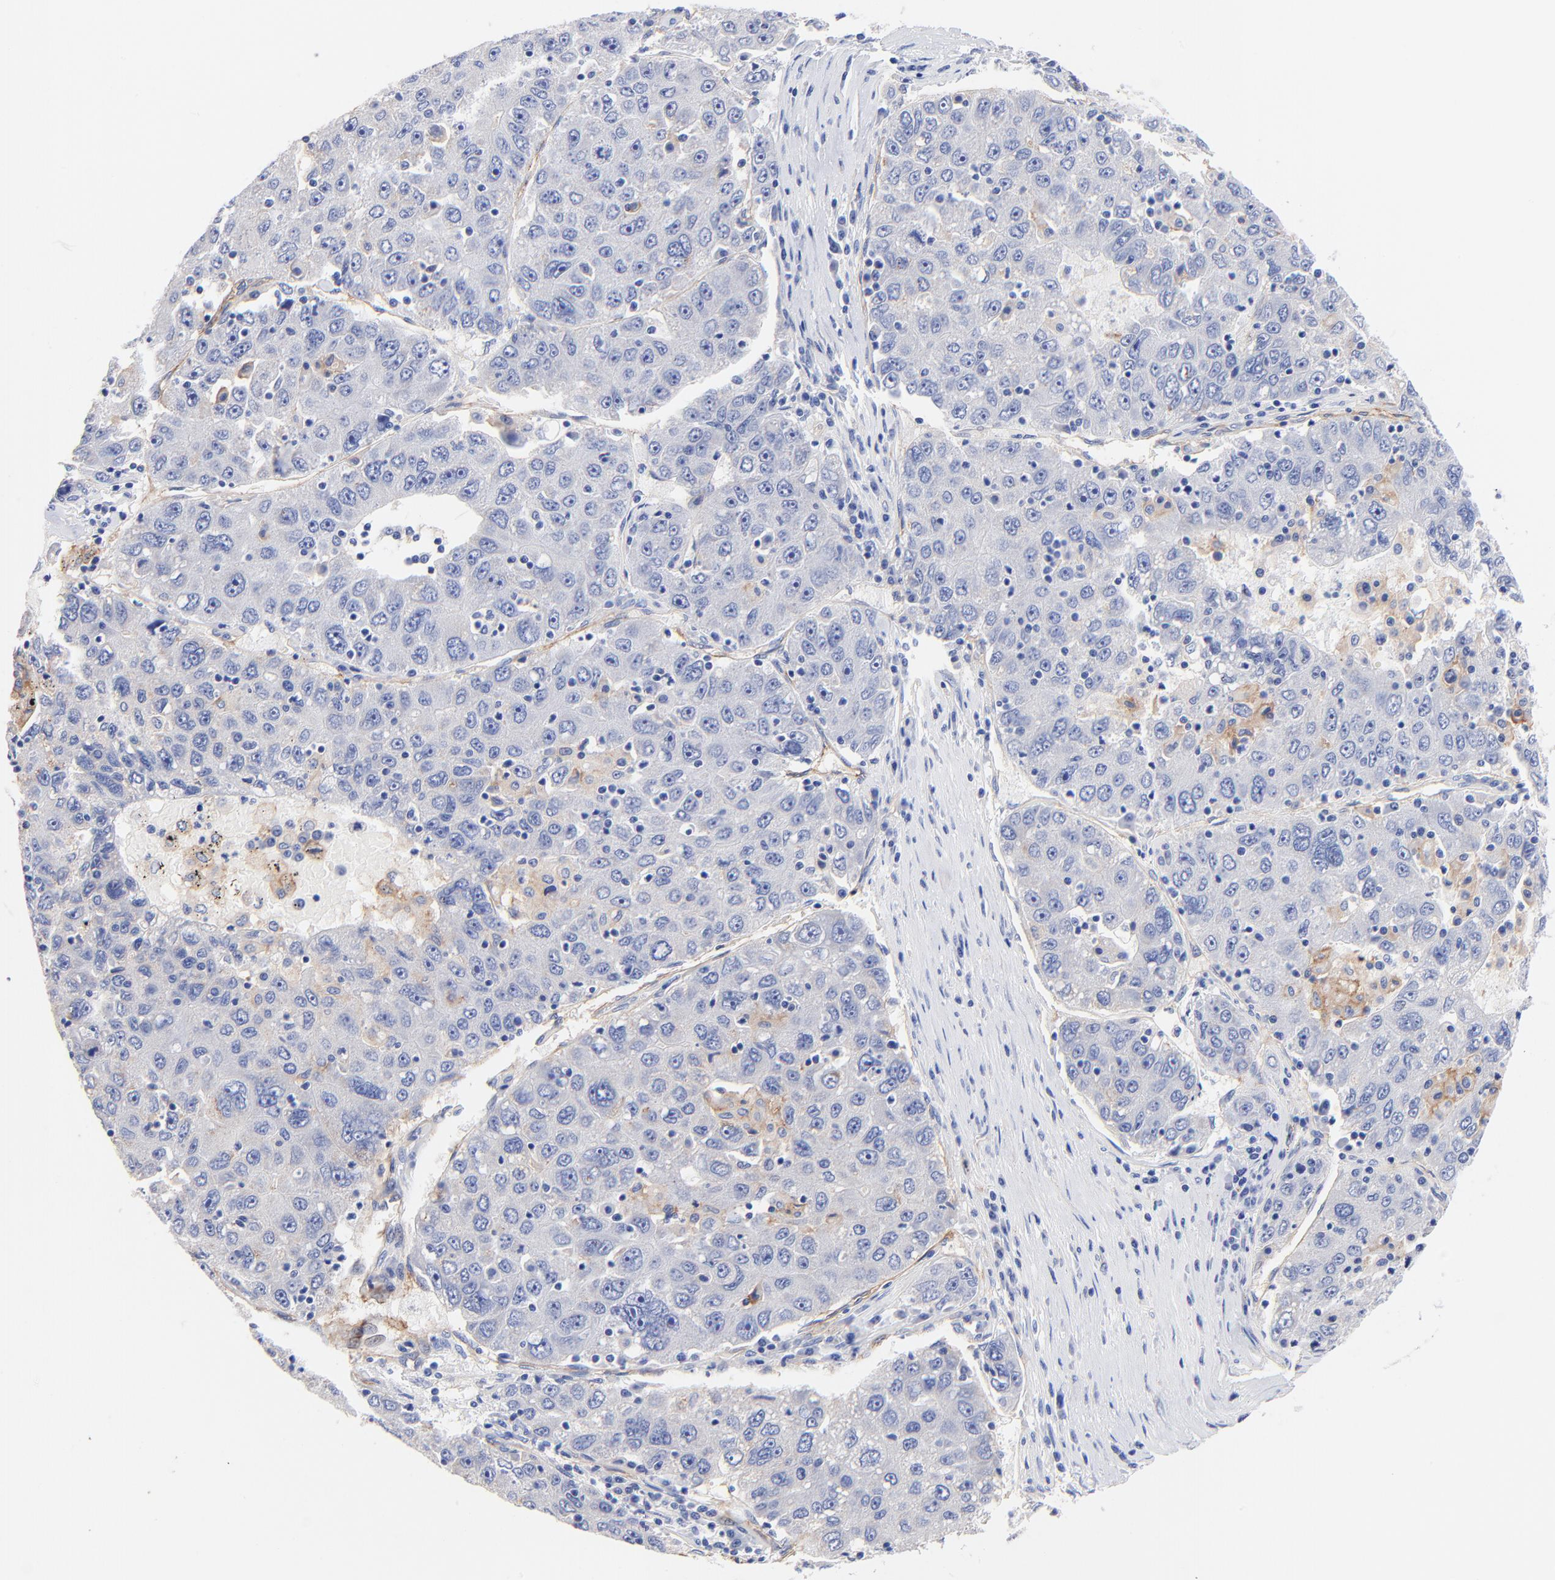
{"staining": {"intensity": "weak", "quantity": "<25%", "location": "cytoplasmic/membranous"}, "tissue": "liver cancer", "cell_type": "Tumor cells", "image_type": "cancer", "snomed": [{"axis": "morphology", "description": "Carcinoma, Hepatocellular, NOS"}, {"axis": "topography", "description": "Liver"}], "caption": "This photomicrograph is of hepatocellular carcinoma (liver) stained with immunohistochemistry (IHC) to label a protein in brown with the nuclei are counter-stained blue. There is no staining in tumor cells.", "gene": "SLC44A2", "patient": {"sex": "male", "age": 49}}